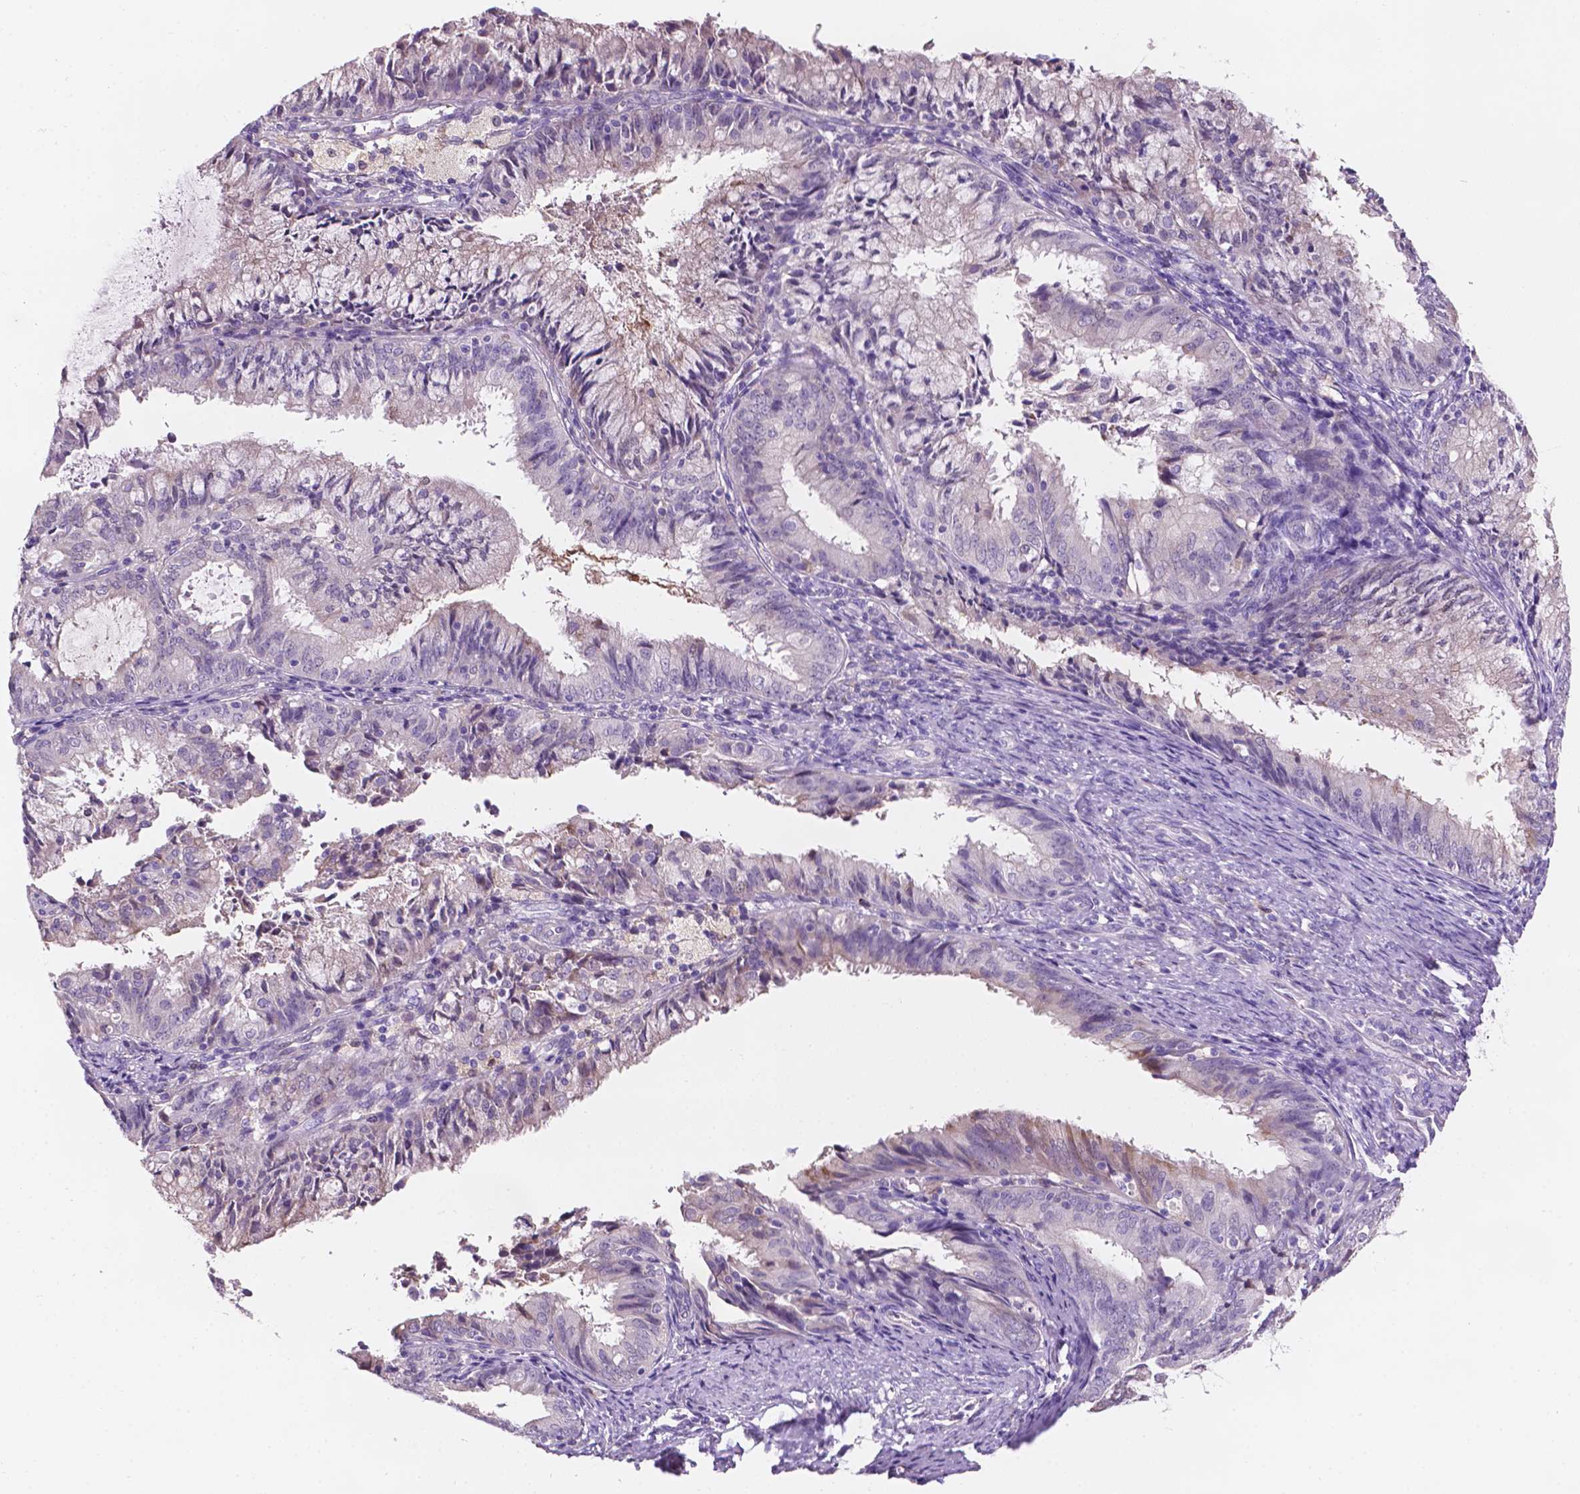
{"staining": {"intensity": "negative", "quantity": "none", "location": "none"}, "tissue": "endometrial cancer", "cell_type": "Tumor cells", "image_type": "cancer", "snomed": [{"axis": "morphology", "description": "Adenocarcinoma, NOS"}, {"axis": "topography", "description": "Endometrium"}], "caption": "IHC of human adenocarcinoma (endometrial) displays no positivity in tumor cells.", "gene": "IREB2", "patient": {"sex": "female", "age": 57}}